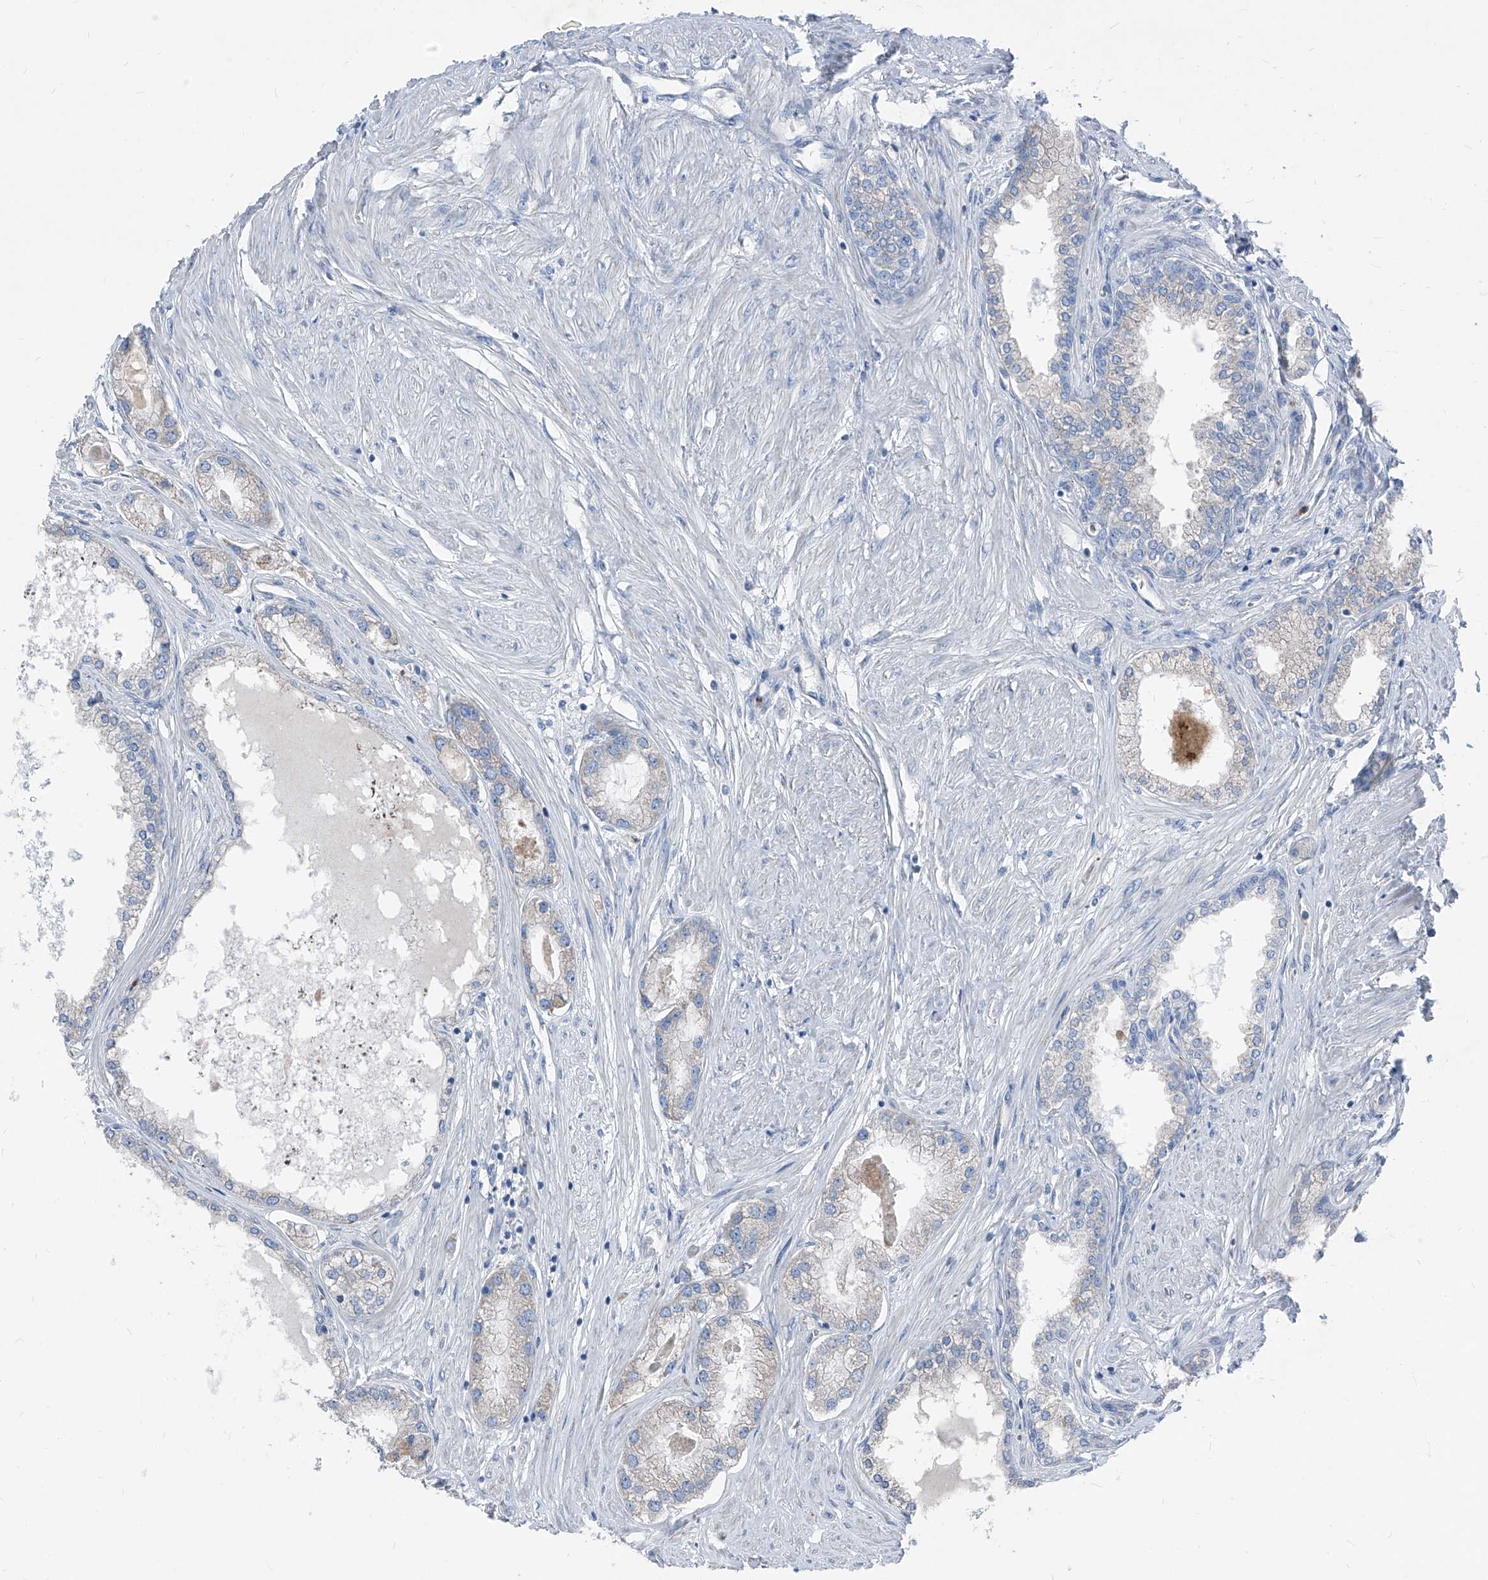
{"staining": {"intensity": "negative", "quantity": "none", "location": "none"}, "tissue": "prostate cancer", "cell_type": "Tumor cells", "image_type": "cancer", "snomed": [{"axis": "morphology", "description": "Adenocarcinoma, Low grade"}, {"axis": "topography", "description": "Prostate"}], "caption": "An immunohistochemistry photomicrograph of low-grade adenocarcinoma (prostate) is shown. There is no staining in tumor cells of low-grade adenocarcinoma (prostate).", "gene": "IFI27", "patient": {"sex": "male", "age": 62}}